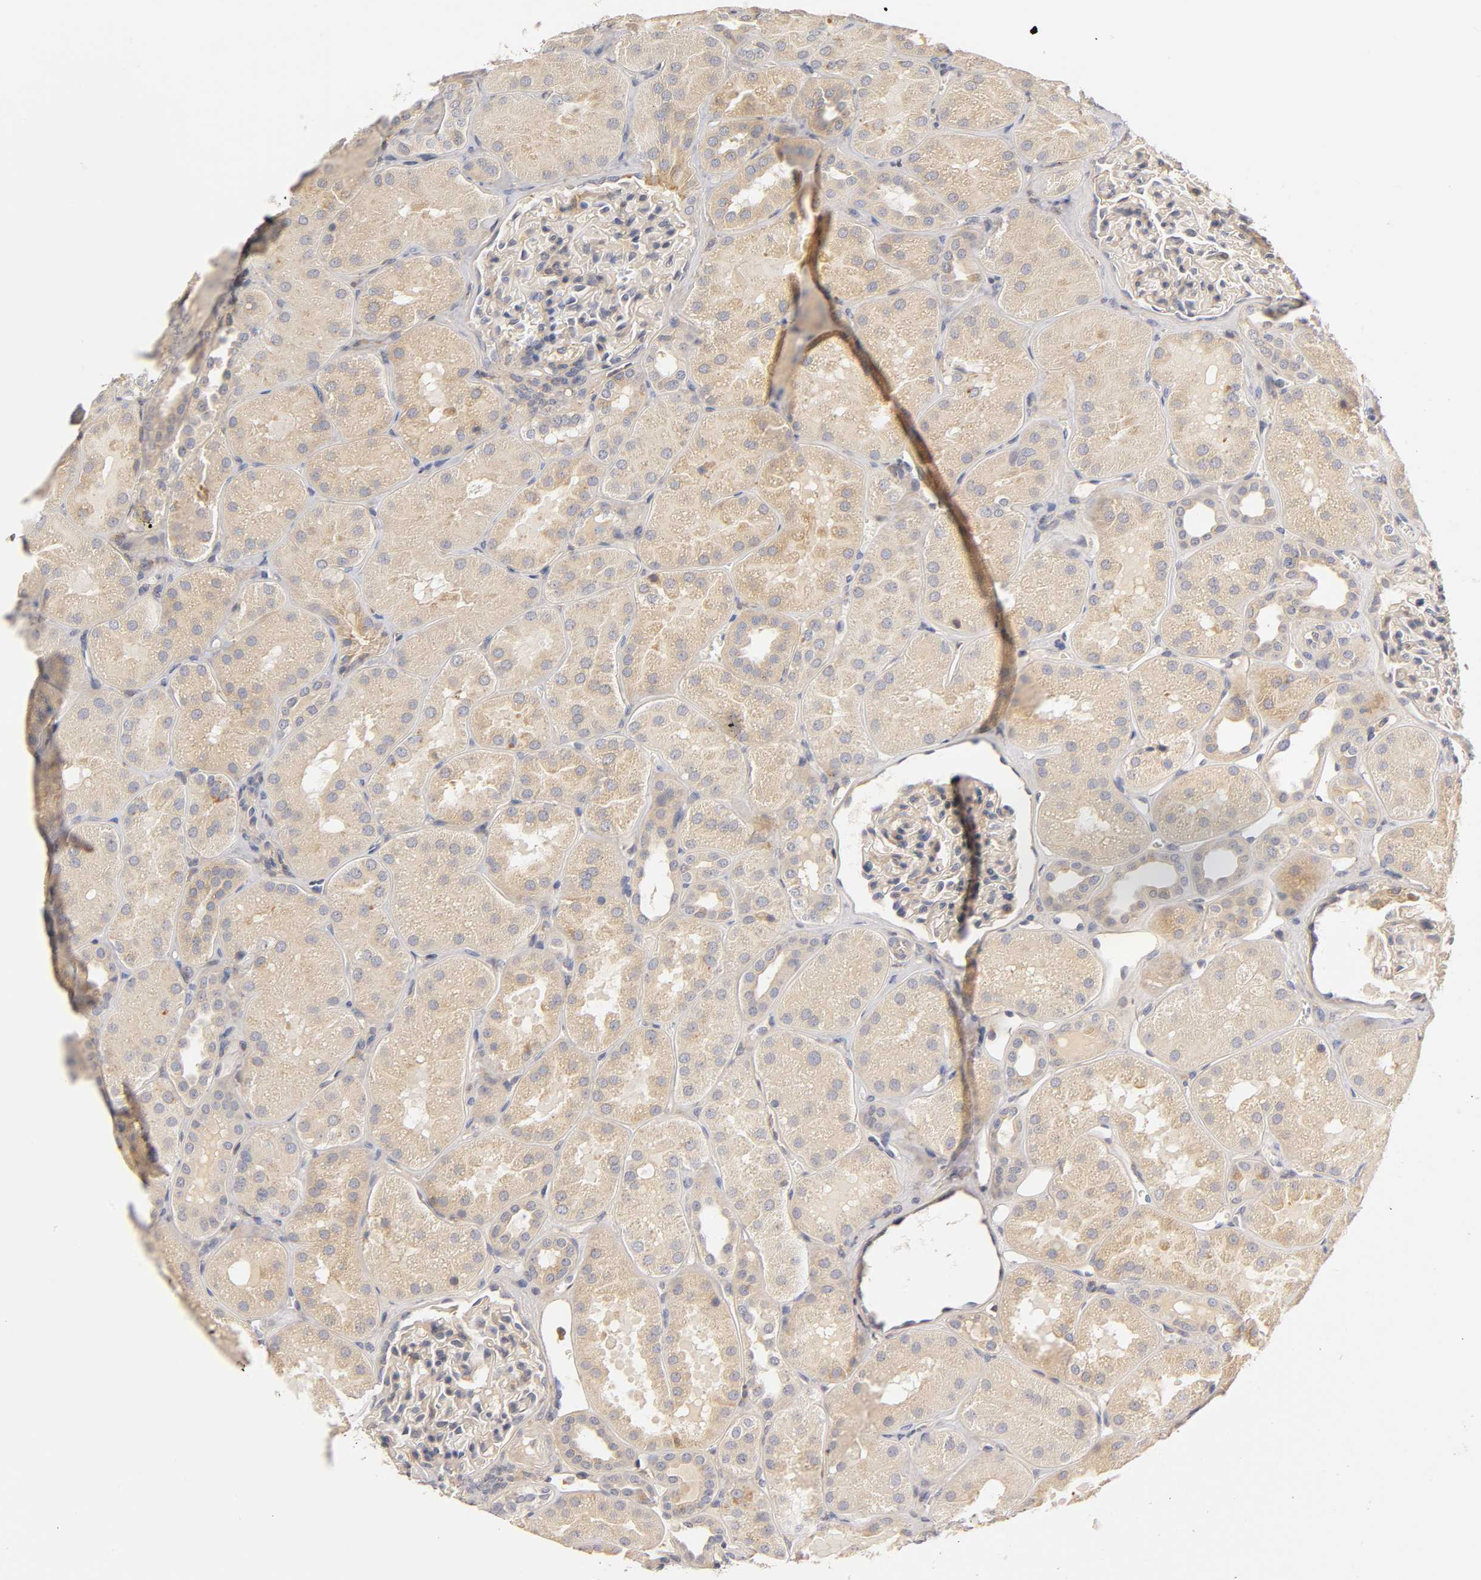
{"staining": {"intensity": "weak", "quantity": "25%-75%", "location": "cytoplasmic/membranous"}, "tissue": "kidney", "cell_type": "Cells in glomeruli", "image_type": "normal", "snomed": [{"axis": "morphology", "description": "Normal tissue, NOS"}, {"axis": "topography", "description": "Kidney"}], "caption": "Protein analysis of benign kidney demonstrates weak cytoplasmic/membranous staining in about 25%-75% of cells in glomeruli.", "gene": "RHOA", "patient": {"sex": "male", "age": 28}}